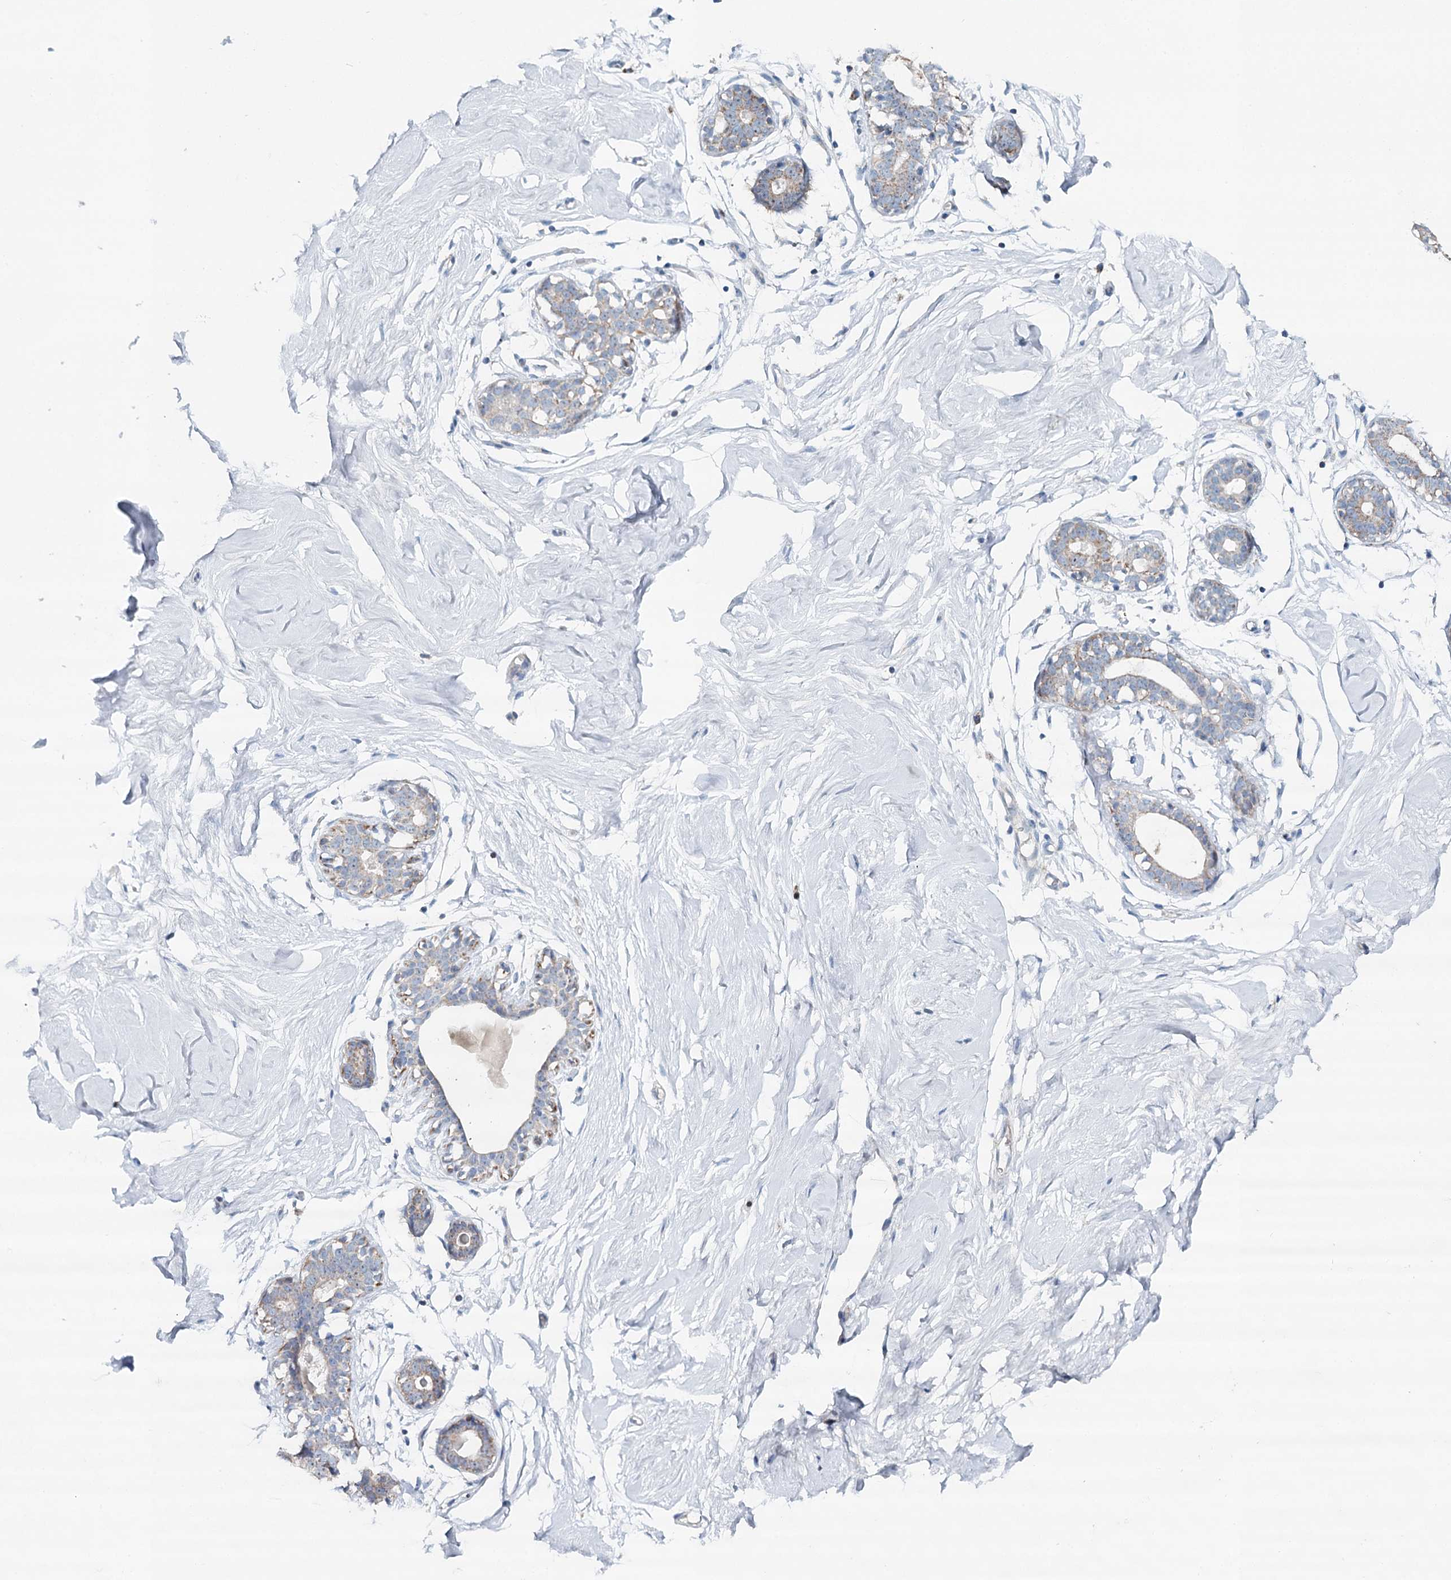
{"staining": {"intensity": "negative", "quantity": "none", "location": "none"}, "tissue": "breast", "cell_type": "Adipocytes", "image_type": "normal", "snomed": [{"axis": "morphology", "description": "Normal tissue, NOS"}, {"axis": "morphology", "description": "Adenoma, NOS"}, {"axis": "topography", "description": "Breast"}], "caption": "An immunohistochemistry histopathology image of normal breast is shown. There is no staining in adipocytes of breast.", "gene": "RBM43", "patient": {"sex": "female", "age": 23}}